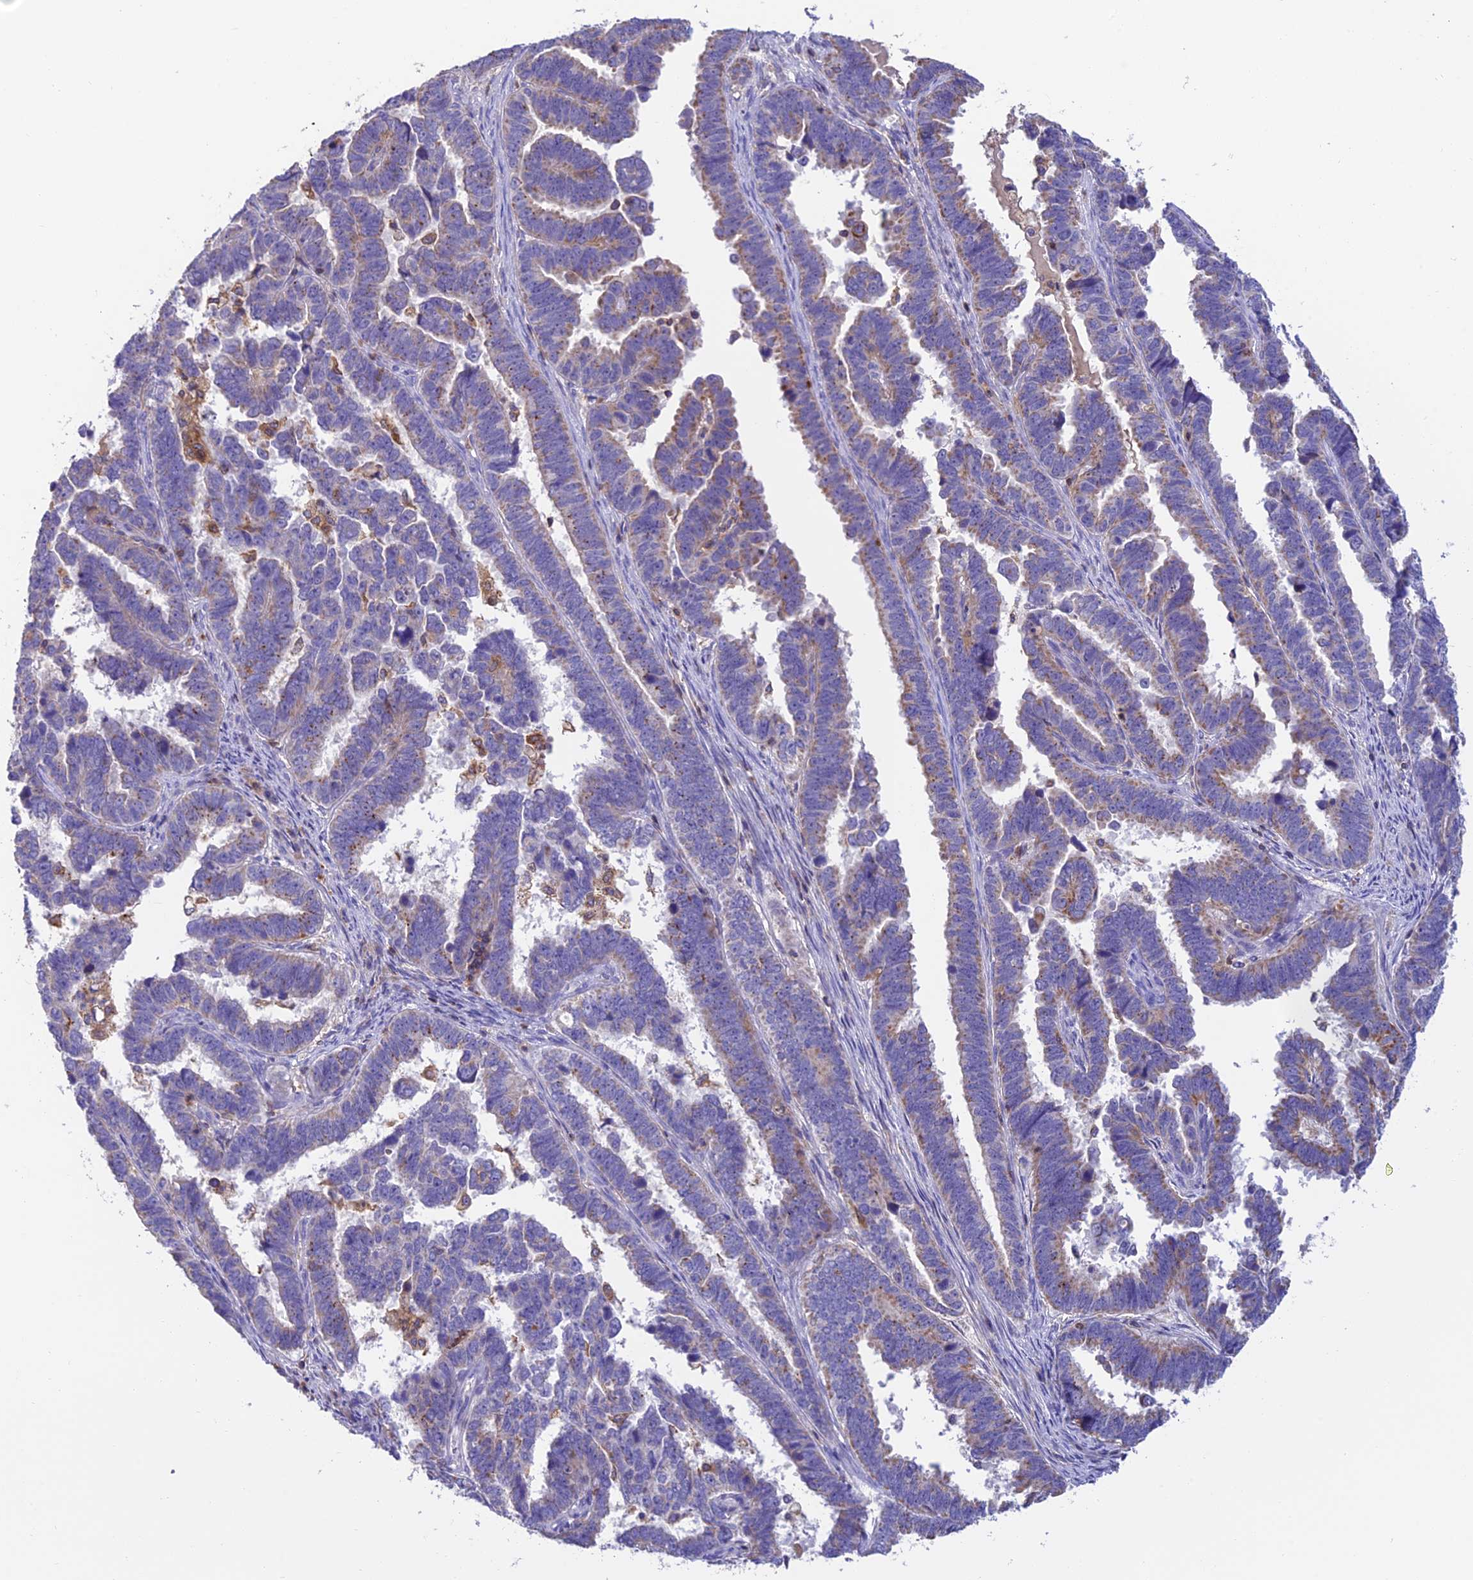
{"staining": {"intensity": "weak", "quantity": ">75%", "location": "cytoplasmic/membranous"}, "tissue": "endometrial cancer", "cell_type": "Tumor cells", "image_type": "cancer", "snomed": [{"axis": "morphology", "description": "Adenocarcinoma, NOS"}, {"axis": "topography", "description": "Endometrium"}], "caption": "A brown stain shows weak cytoplasmic/membranous positivity of a protein in adenocarcinoma (endometrial) tumor cells.", "gene": "LPXN", "patient": {"sex": "female", "age": 75}}